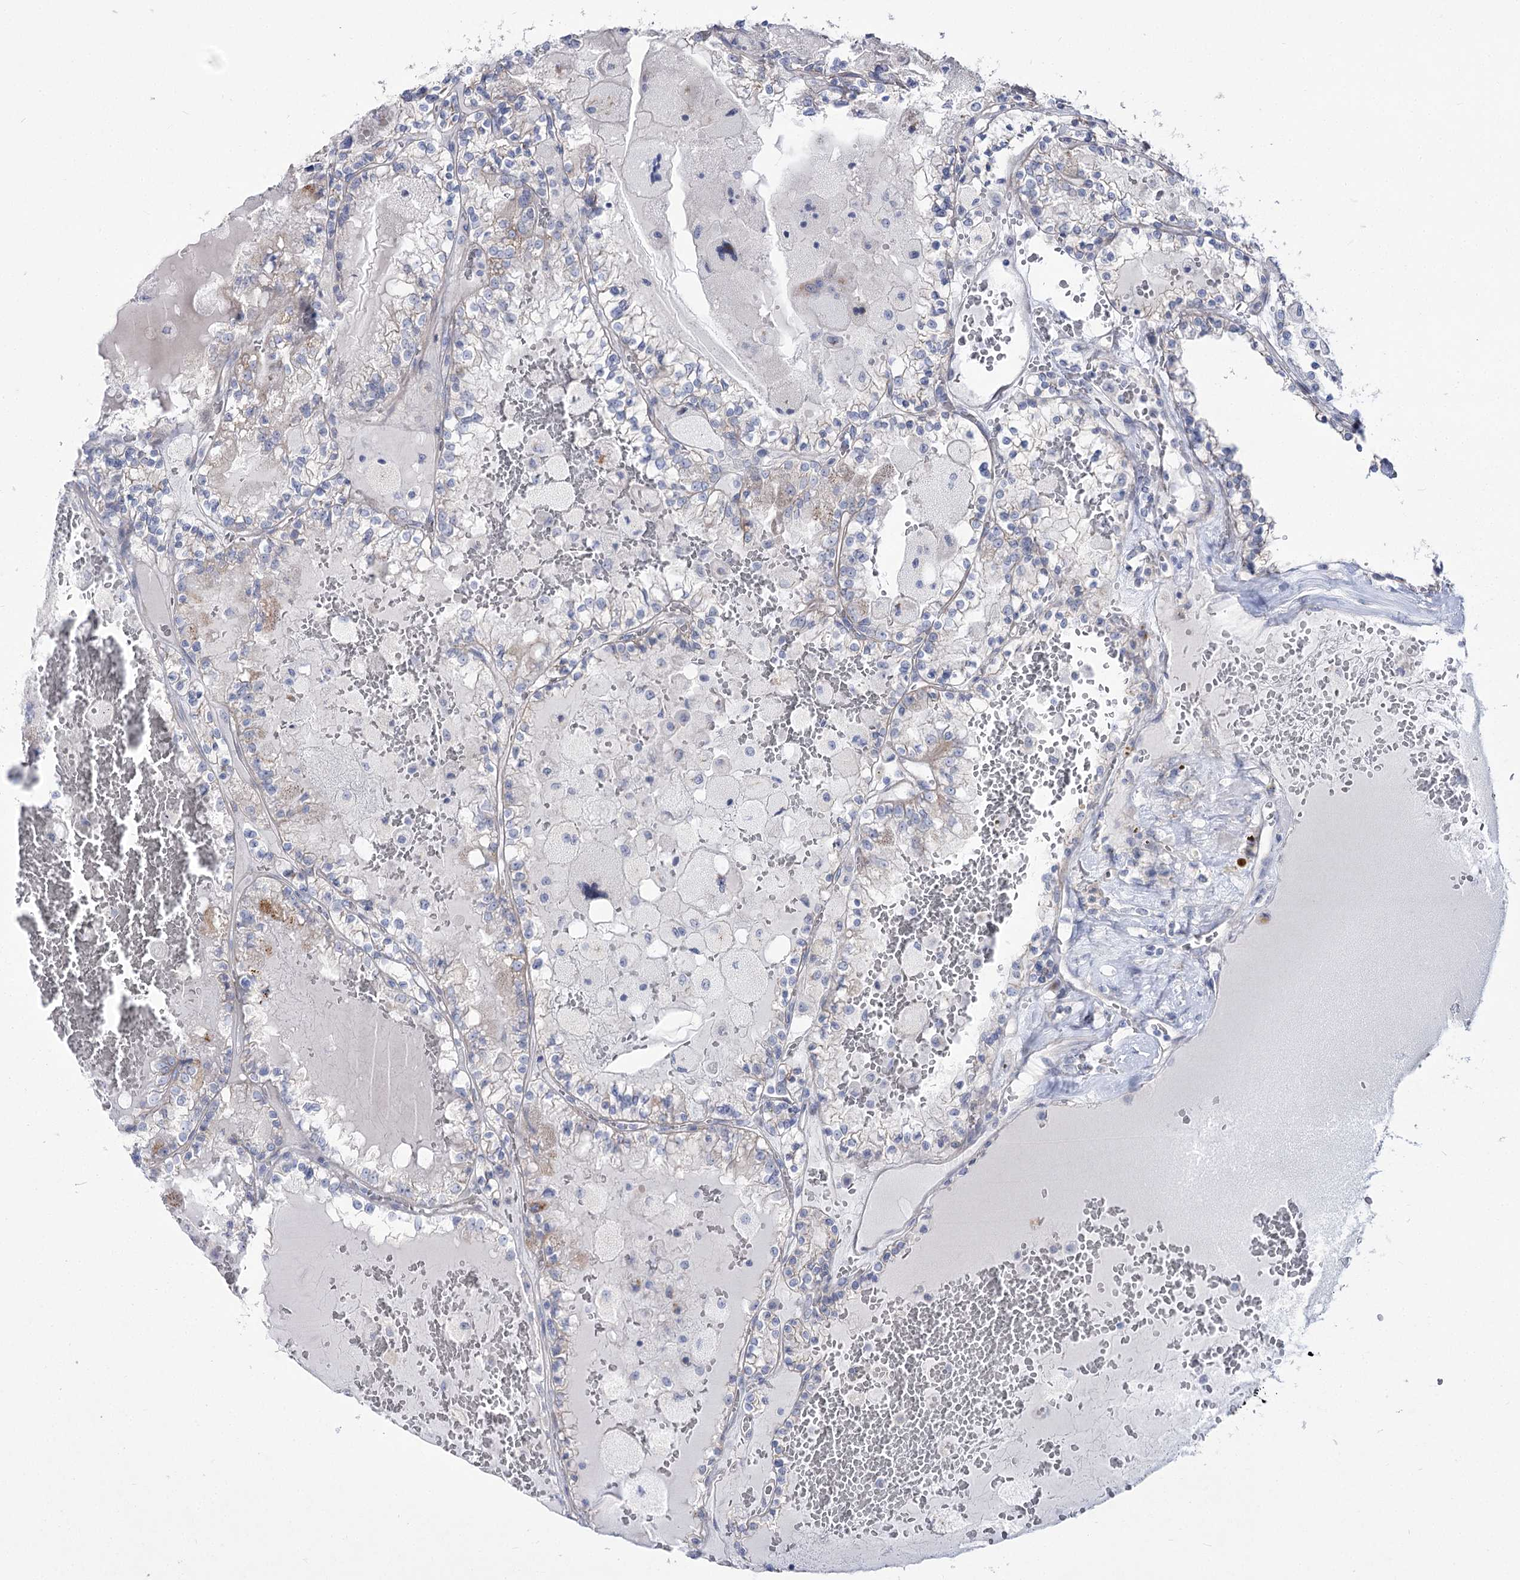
{"staining": {"intensity": "negative", "quantity": "none", "location": "none"}, "tissue": "renal cancer", "cell_type": "Tumor cells", "image_type": "cancer", "snomed": [{"axis": "morphology", "description": "Adenocarcinoma, NOS"}, {"axis": "topography", "description": "Kidney"}], "caption": "Renal adenocarcinoma was stained to show a protein in brown. There is no significant staining in tumor cells.", "gene": "SUOX", "patient": {"sex": "female", "age": 56}}